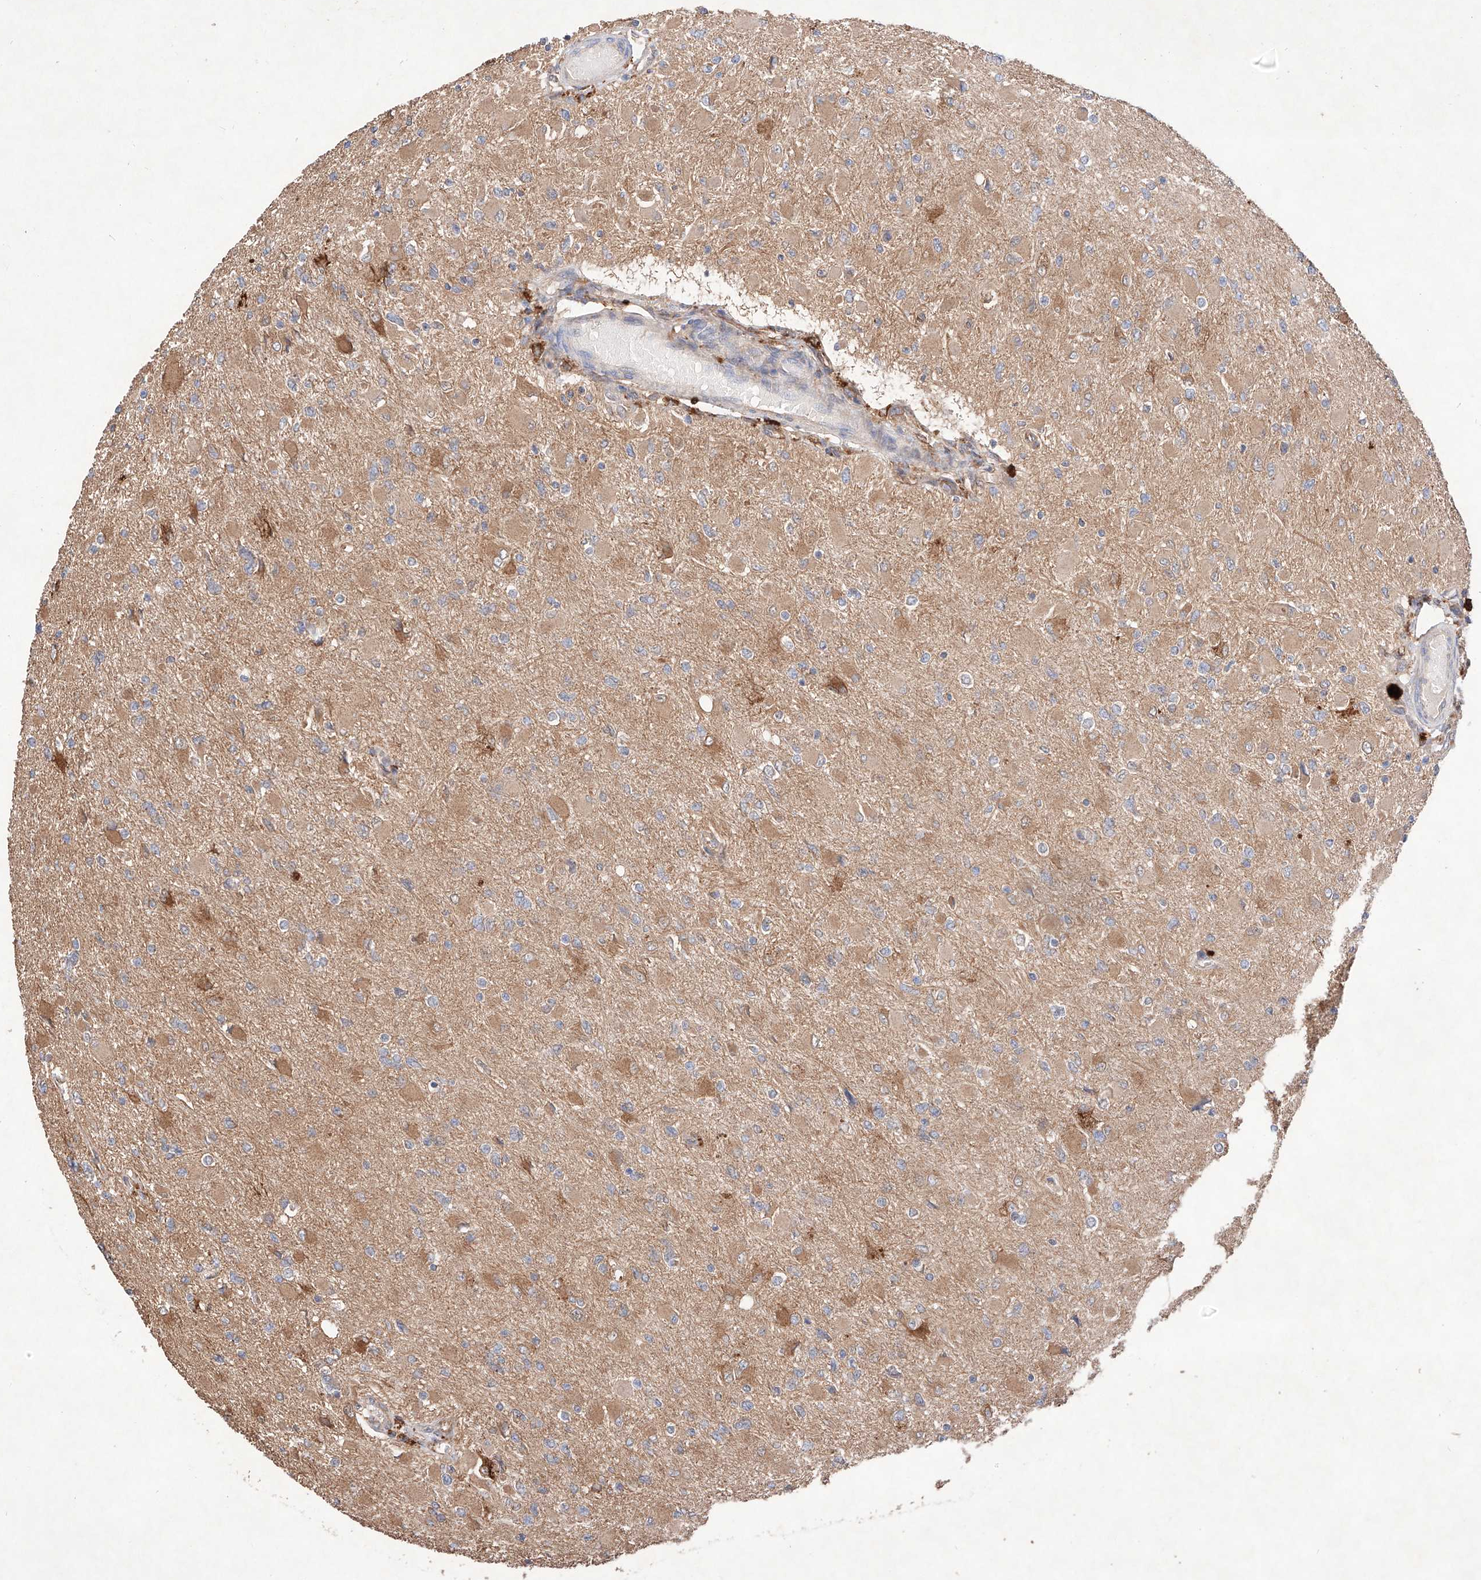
{"staining": {"intensity": "negative", "quantity": "none", "location": "none"}, "tissue": "glioma", "cell_type": "Tumor cells", "image_type": "cancer", "snomed": [{"axis": "morphology", "description": "Glioma, malignant, High grade"}, {"axis": "topography", "description": "Cerebral cortex"}], "caption": "Protein analysis of malignant high-grade glioma demonstrates no significant expression in tumor cells. (DAB (3,3'-diaminobenzidine) immunohistochemistry visualized using brightfield microscopy, high magnification).", "gene": "C6orf62", "patient": {"sex": "female", "age": 36}}